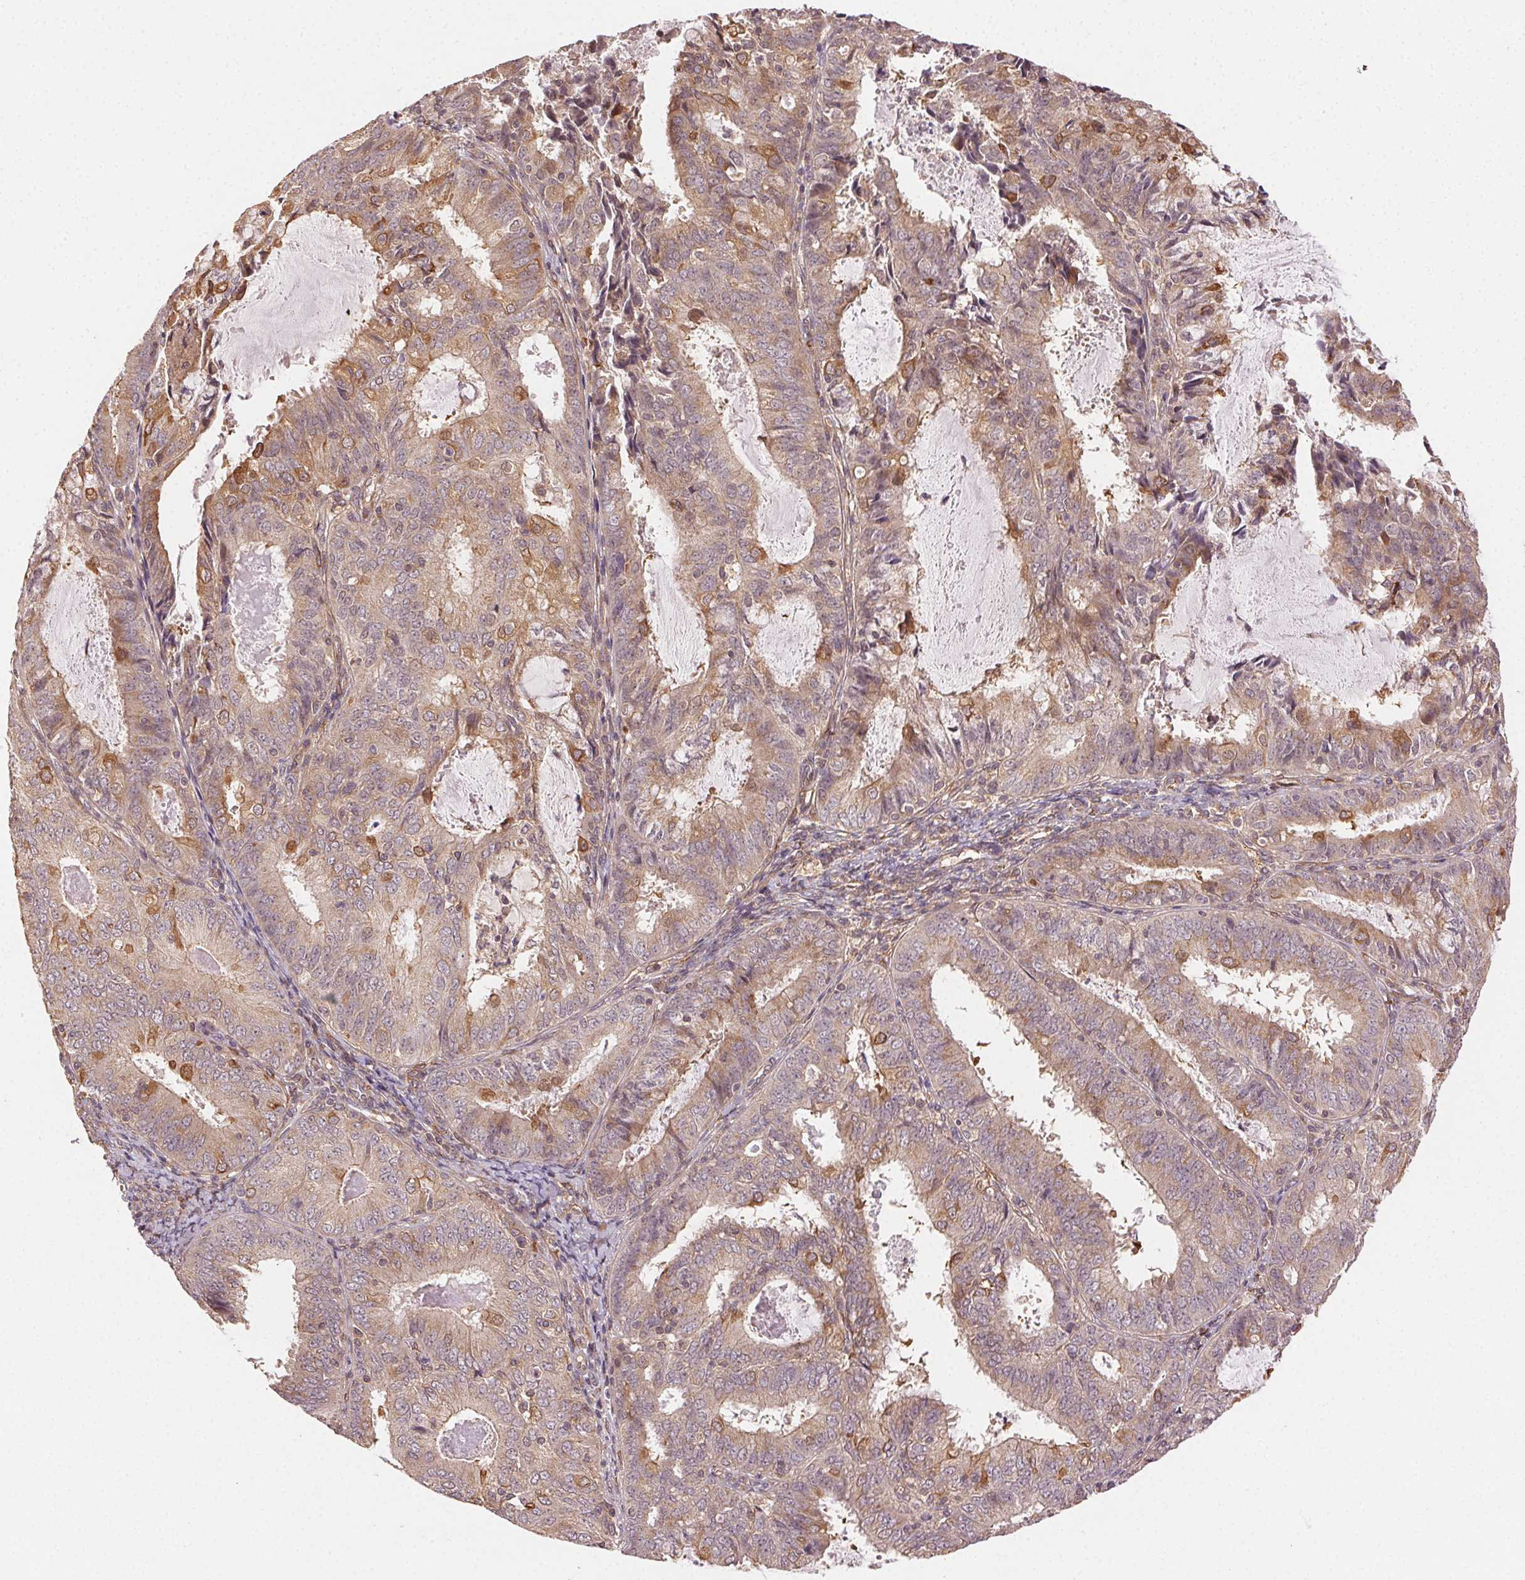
{"staining": {"intensity": "weak", "quantity": ">75%", "location": "cytoplasmic/membranous"}, "tissue": "endometrial cancer", "cell_type": "Tumor cells", "image_type": "cancer", "snomed": [{"axis": "morphology", "description": "Adenocarcinoma, NOS"}, {"axis": "topography", "description": "Endometrium"}], "caption": "This is a histology image of IHC staining of endometrial cancer, which shows weak expression in the cytoplasmic/membranous of tumor cells.", "gene": "KLHL15", "patient": {"sex": "female", "age": 57}}